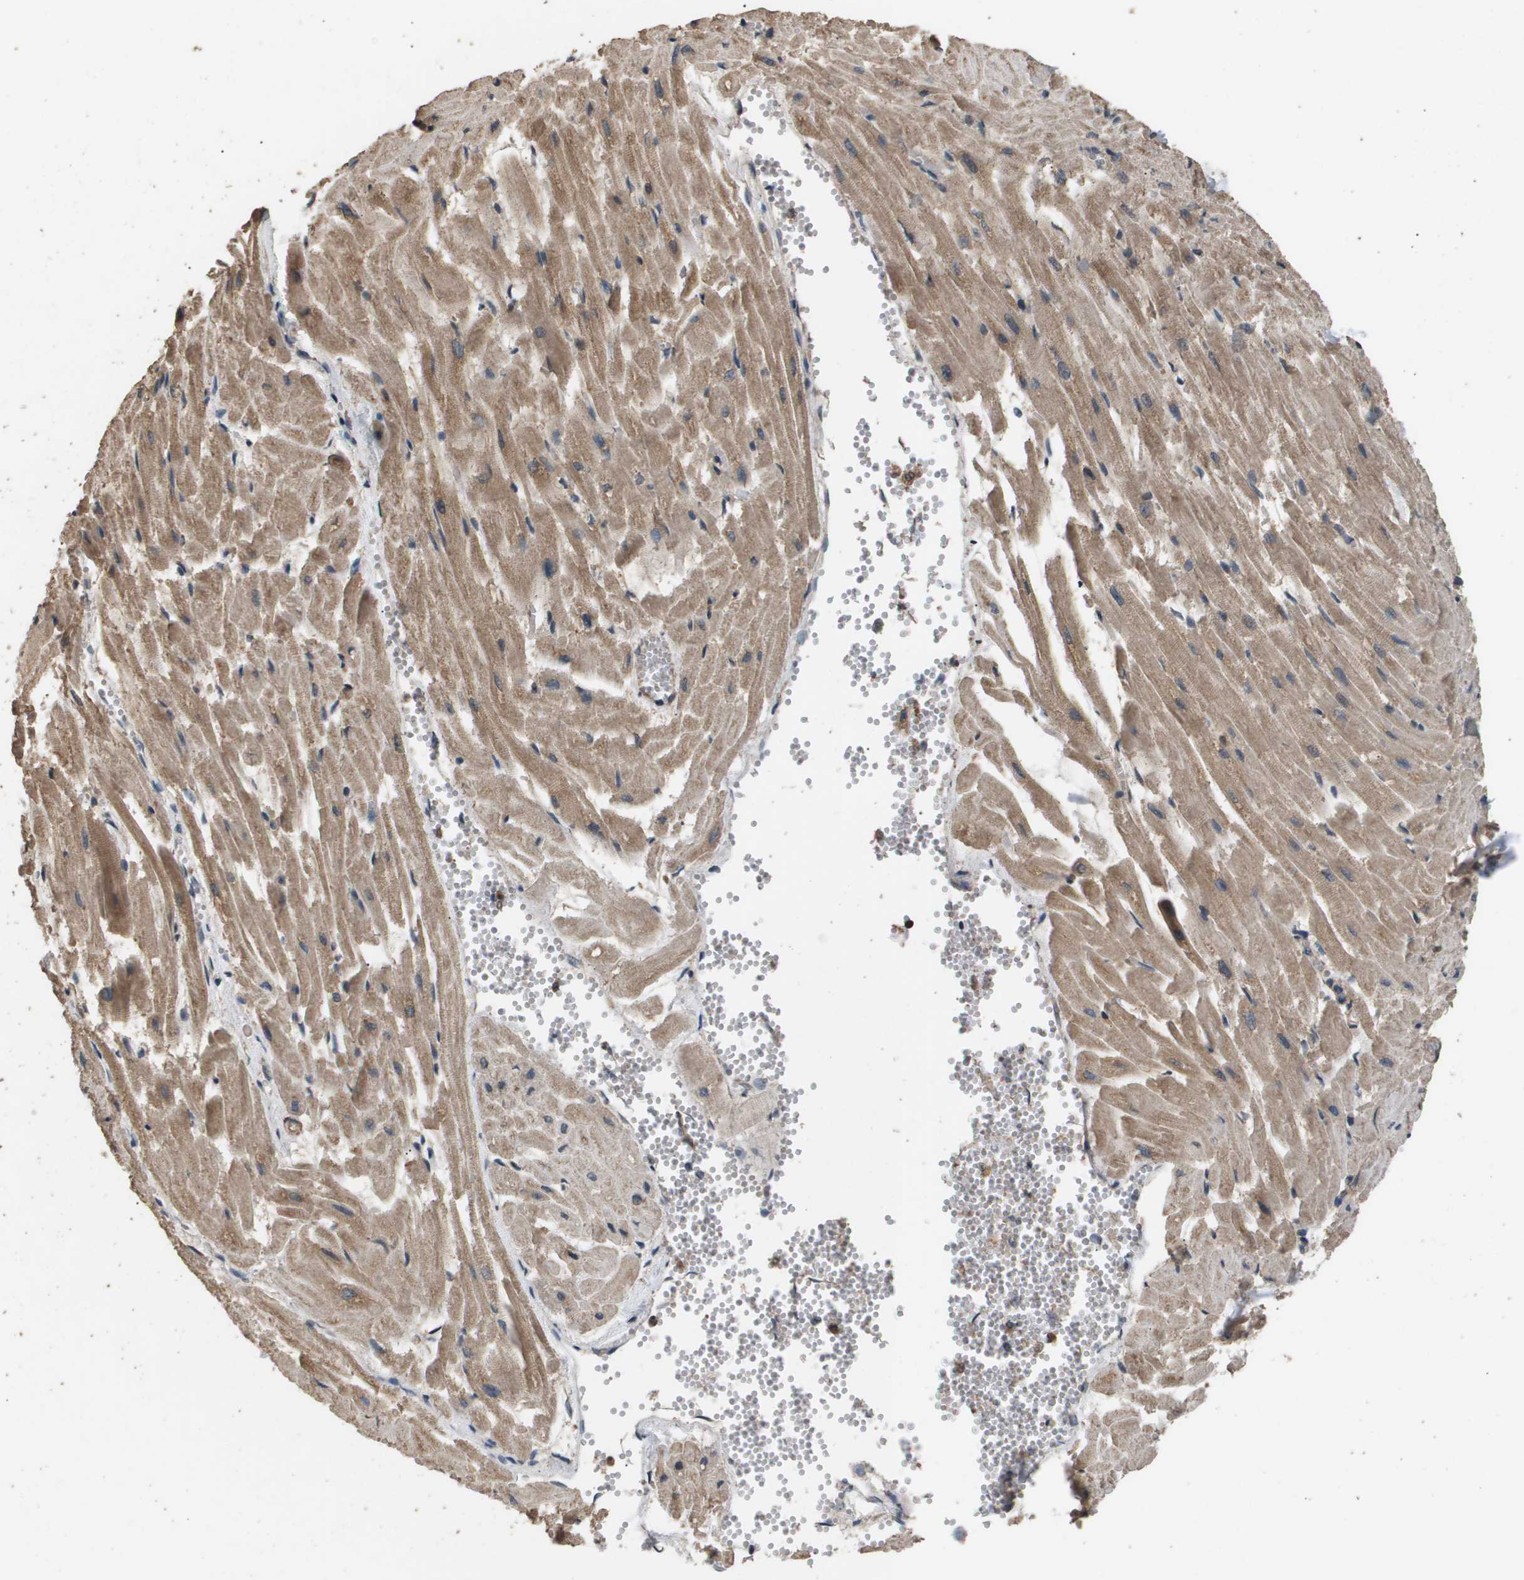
{"staining": {"intensity": "moderate", "quantity": ">75%", "location": "cytoplasmic/membranous"}, "tissue": "heart muscle", "cell_type": "Cardiomyocytes", "image_type": "normal", "snomed": [{"axis": "morphology", "description": "Normal tissue, NOS"}, {"axis": "topography", "description": "Heart"}], "caption": "The immunohistochemical stain labels moderate cytoplasmic/membranous staining in cardiomyocytes of normal heart muscle. Nuclei are stained in blue.", "gene": "ING1", "patient": {"sex": "female", "age": 19}}